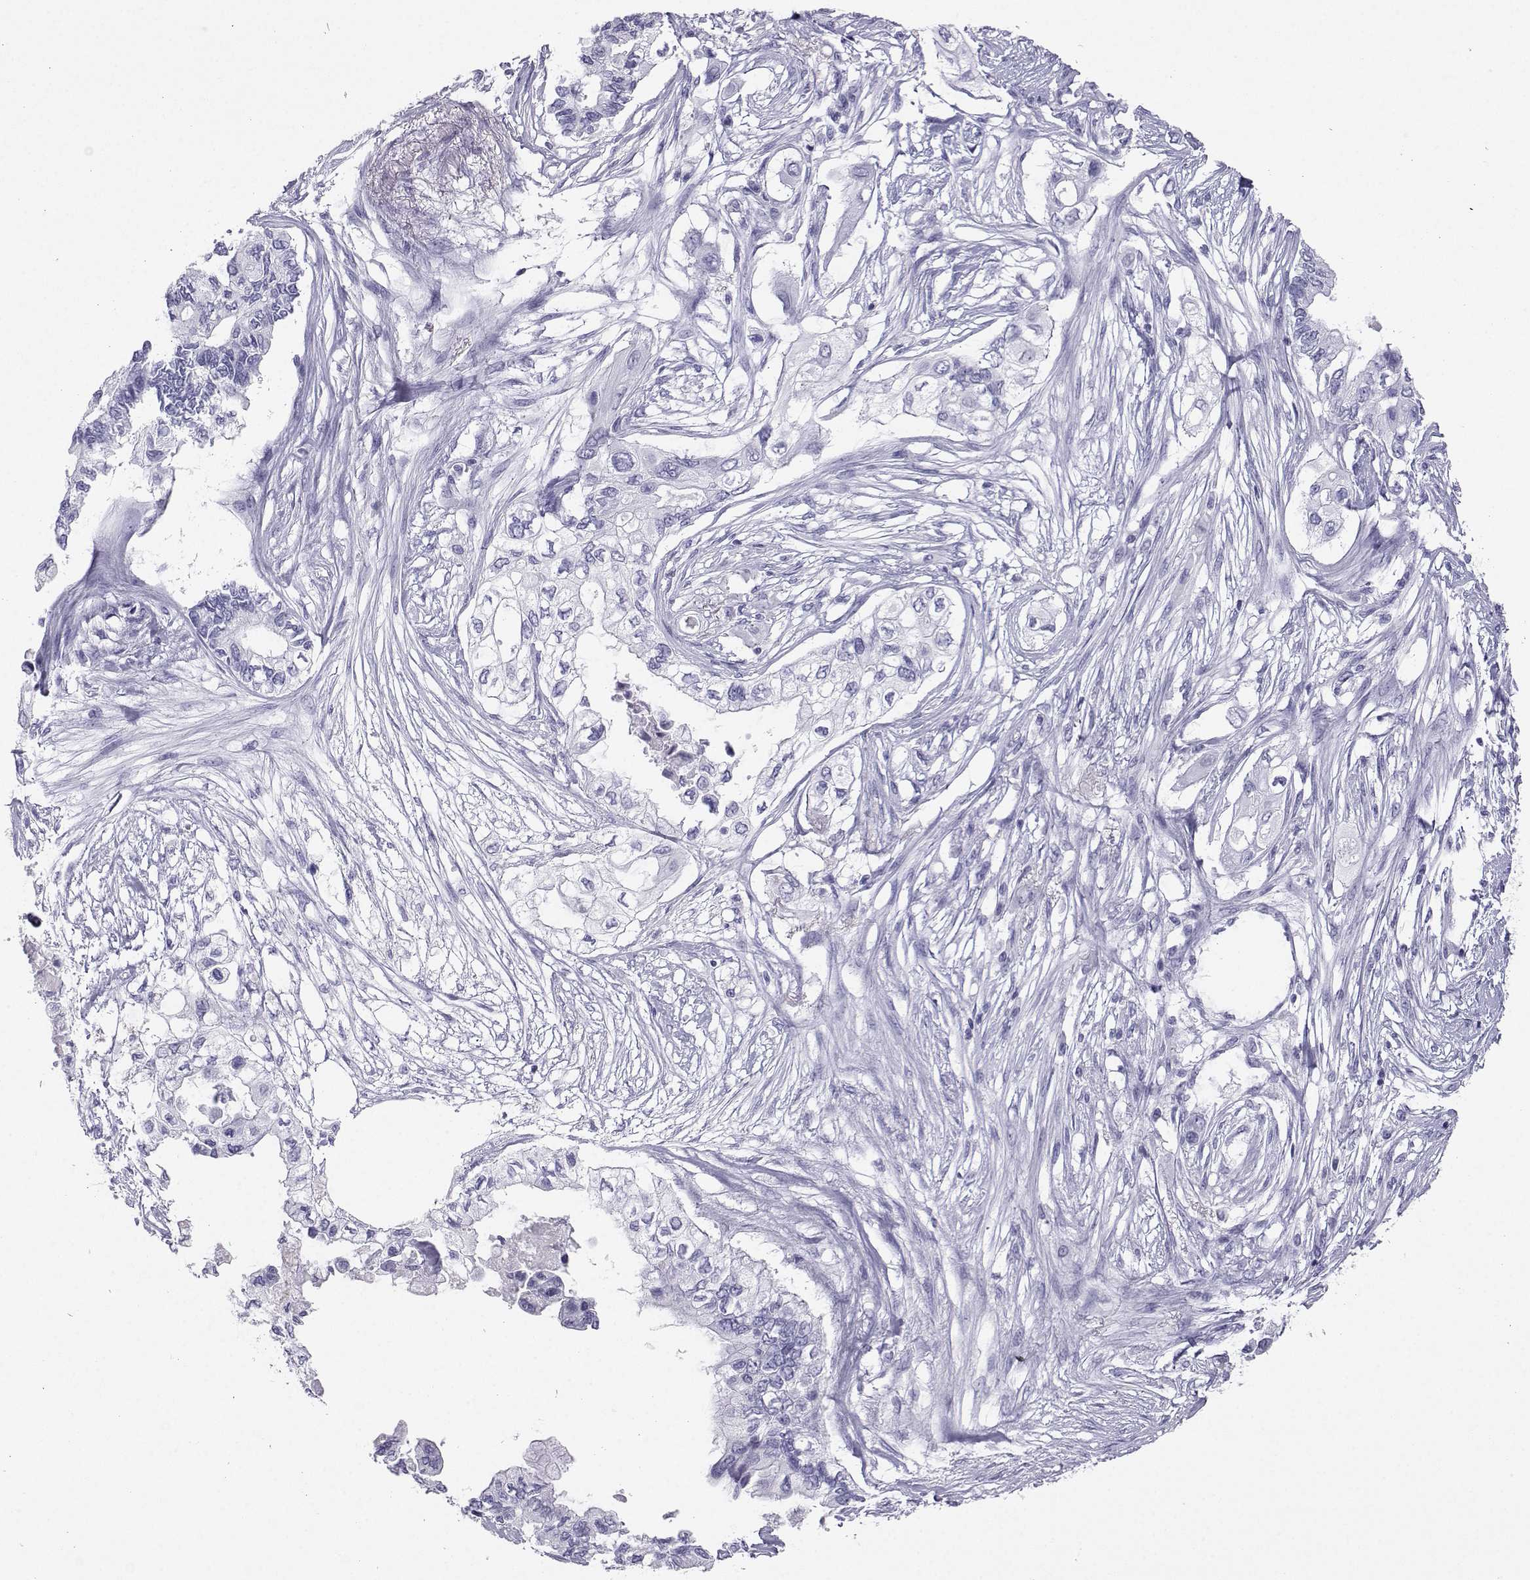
{"staining": {"intensity": "negative", "quantity": "none", "location": "none"}, "tissue": "pancreatic cancer", "cell_type": "Tumor cells", "image_type": "cancer", "snomed": [{"axis": "morphology", "description": "Adenocarcinoma, NOS"}, {"axis": "topography", "description": "Pancreas"}], "caption": "Immunohistochemistry (IHC) of pancreatic cancer (adenocarcinoma) exhibits no positivity in tumor cells.", "gene": "SST", "patient": {"sex": "female", "age": 63}}